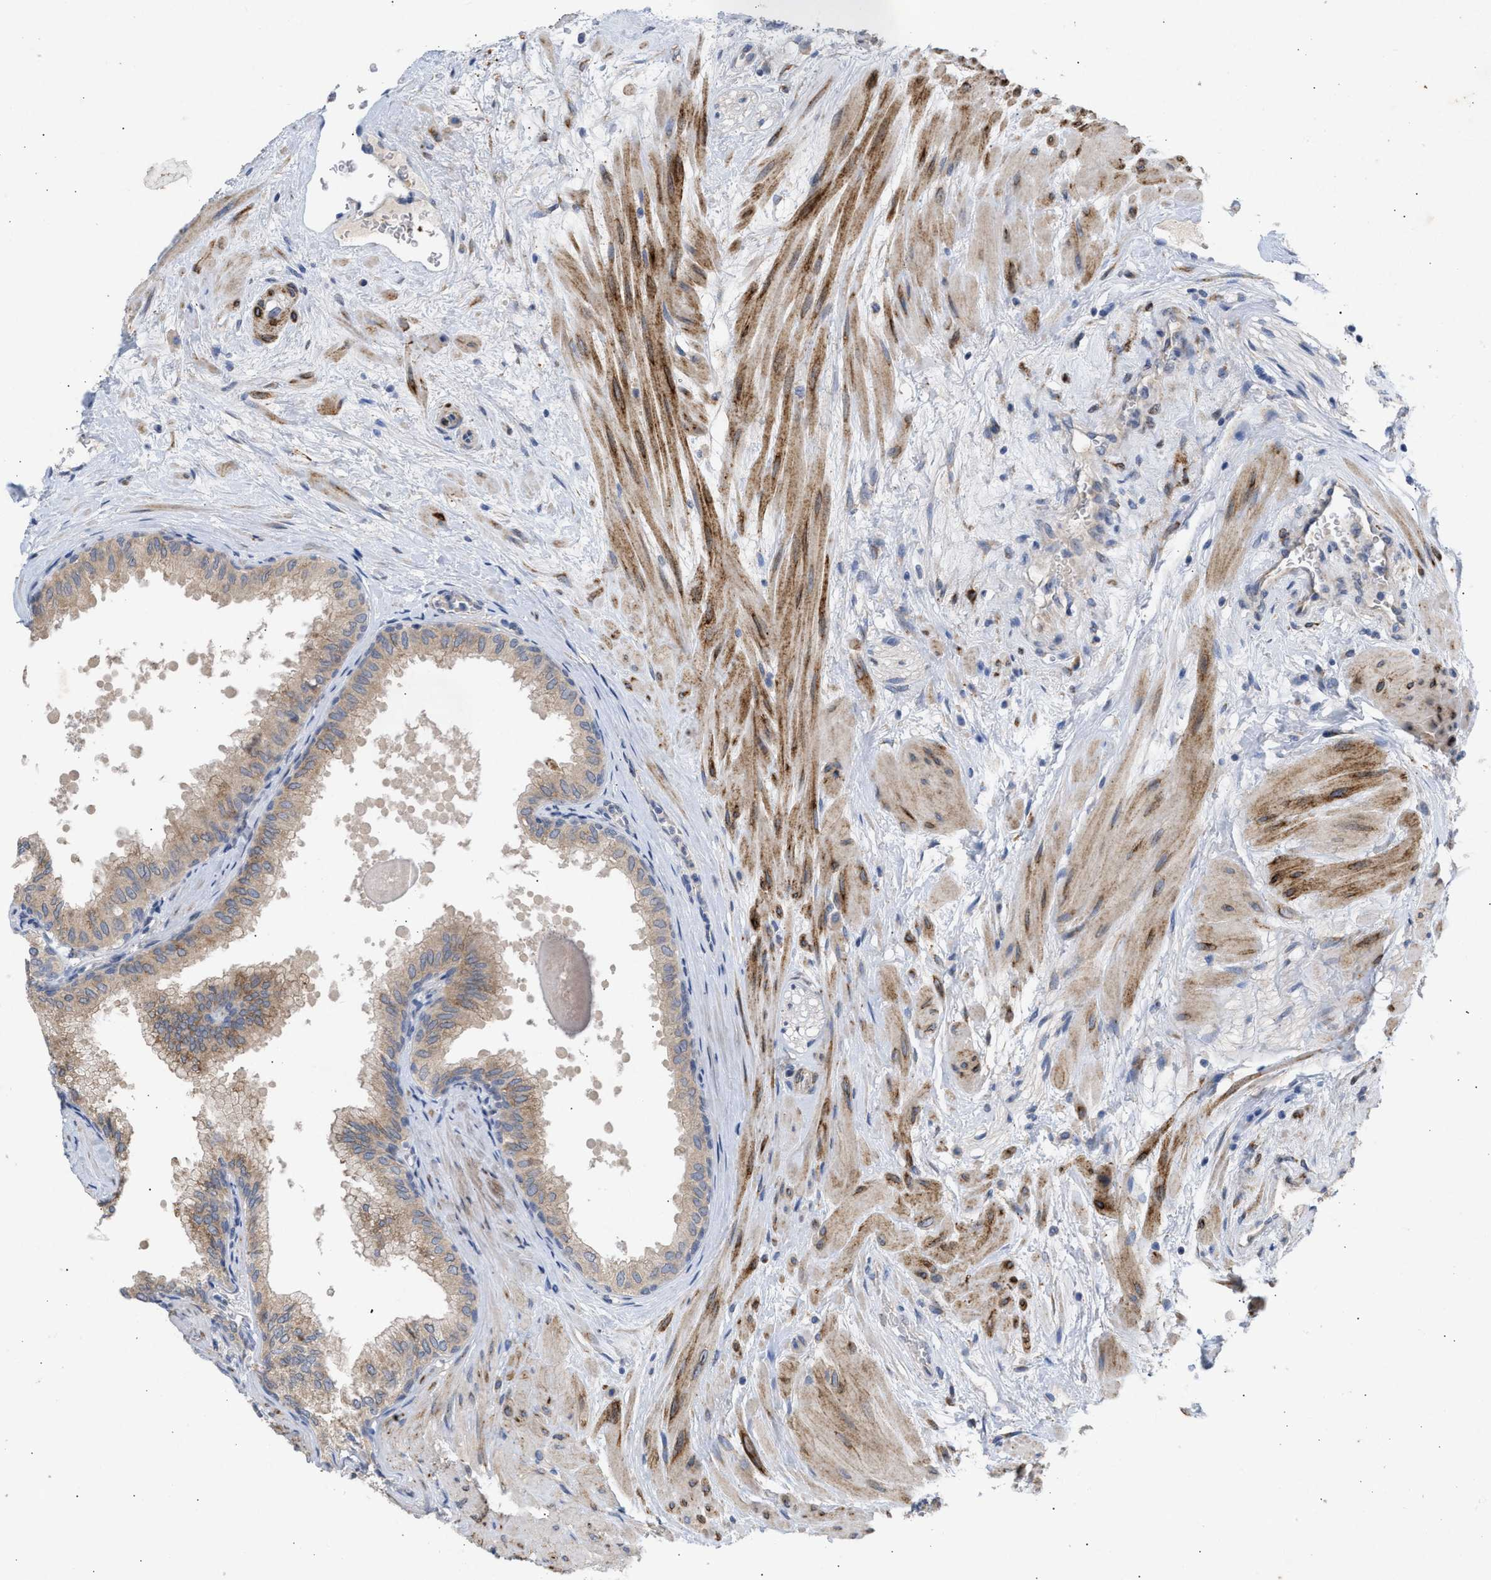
{"staining": {"intensity": "weak", "quantity": "25%-75%", "location": "cytoplasmic/membranous"}, "tissue": "seminal vesicle", "cell_type": "Glandular cells", "image_type": "normal", "snomed": [{"axis": "morphology", "description": "Normal tissue, NOS"}, {"axis": "topography", "description": "Prostate"}, {"axis": "topography", "description": "Seminal veicle"}], "caption": "Immunohistochemical staining of benign human seminal vesicle displays weak cytoplasmic/membranous protein staining in about 25%-75% of glandular cells.", "gene": "SELENOM", "patient": {"sex": "male", "age": 60}}